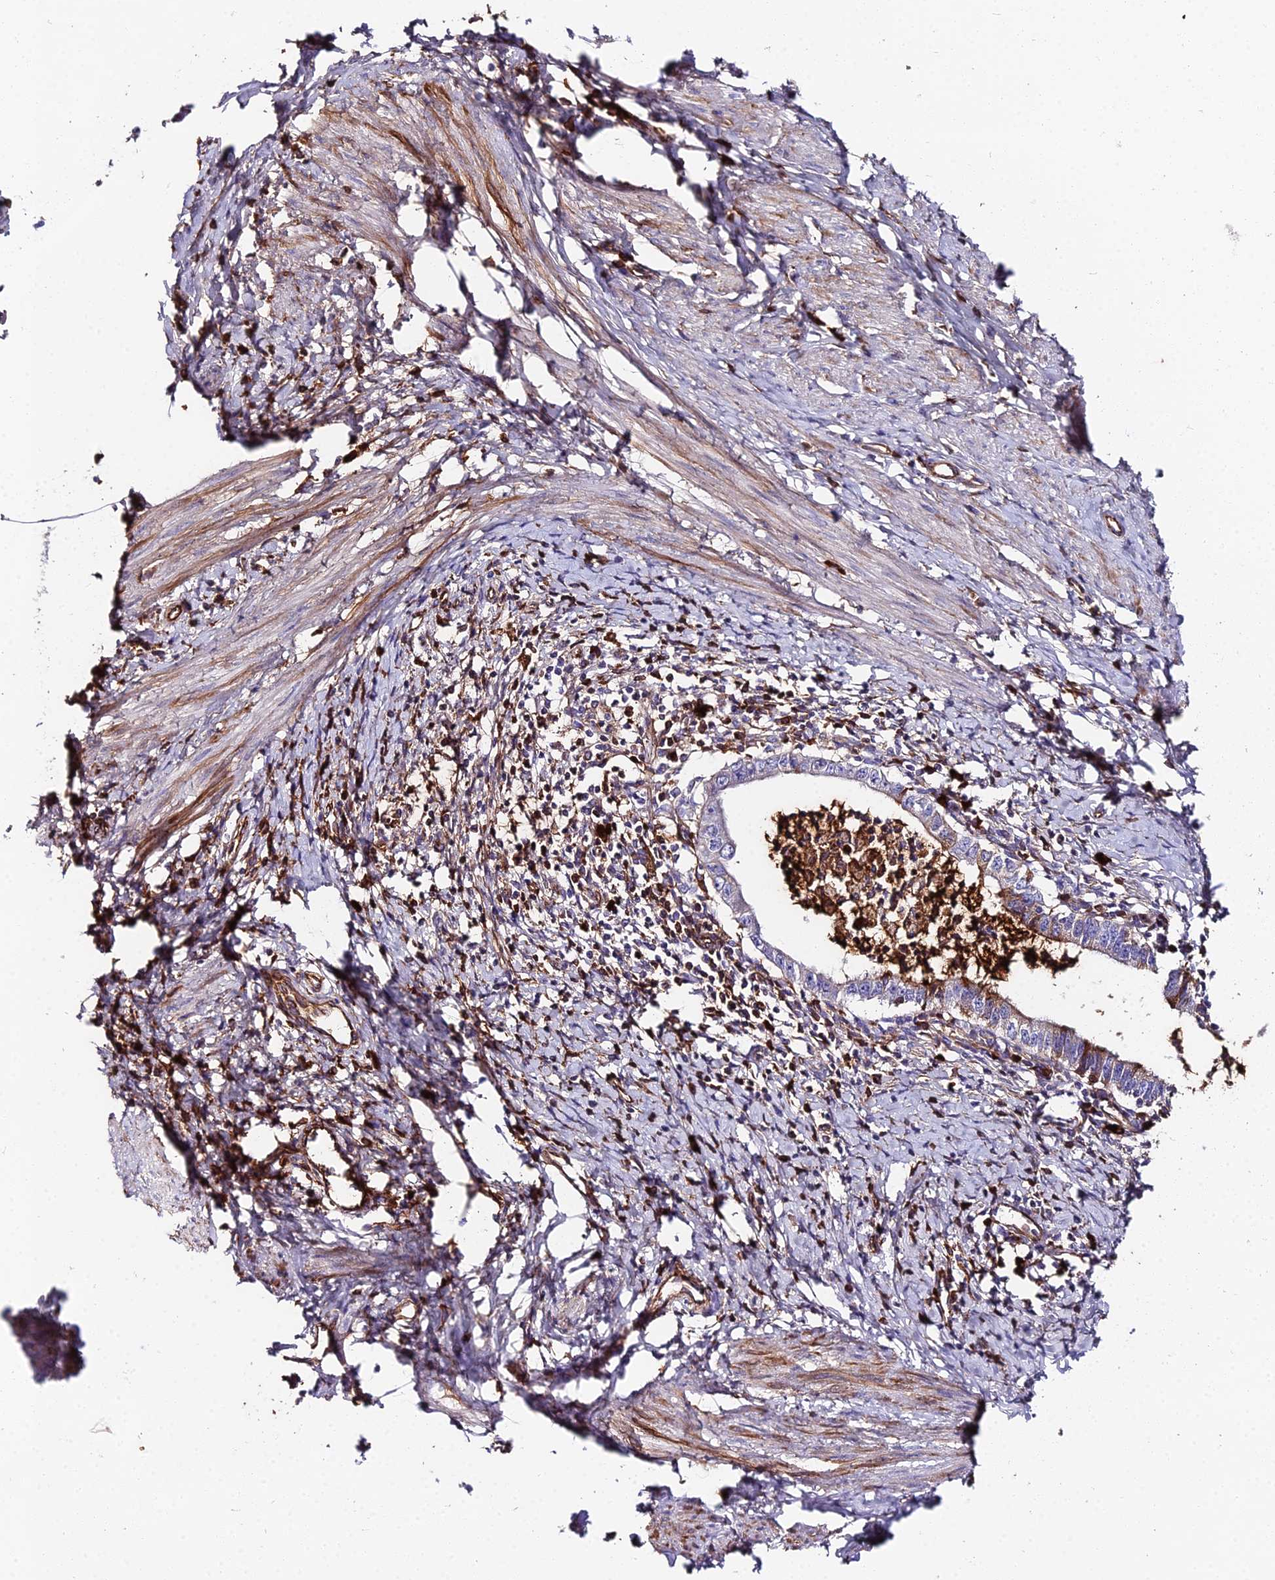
{"staining": {"intensity": "moderate", "quantity": "<25%", "location": "cytoplasmic/membranous"}, "tissue": "cervical cancer", "cell_type": "Tumor cells", "image_type": "cancer", "snomed": [{"axis": "morphology", "description": "Adenocarcinoma, NOS"}, {"axis": "topography", "description": "Cervix"}], "caption": "An immunohistochemistry (IHC) photomicrograph of neoplastic tissue is shown. Protein staining in brown labels moderate cytoplasmic/membranous positivity in cervical cancer within tumor cells.", "gene": "BEX4", "patient": {"sex": "female", "age": 36}}